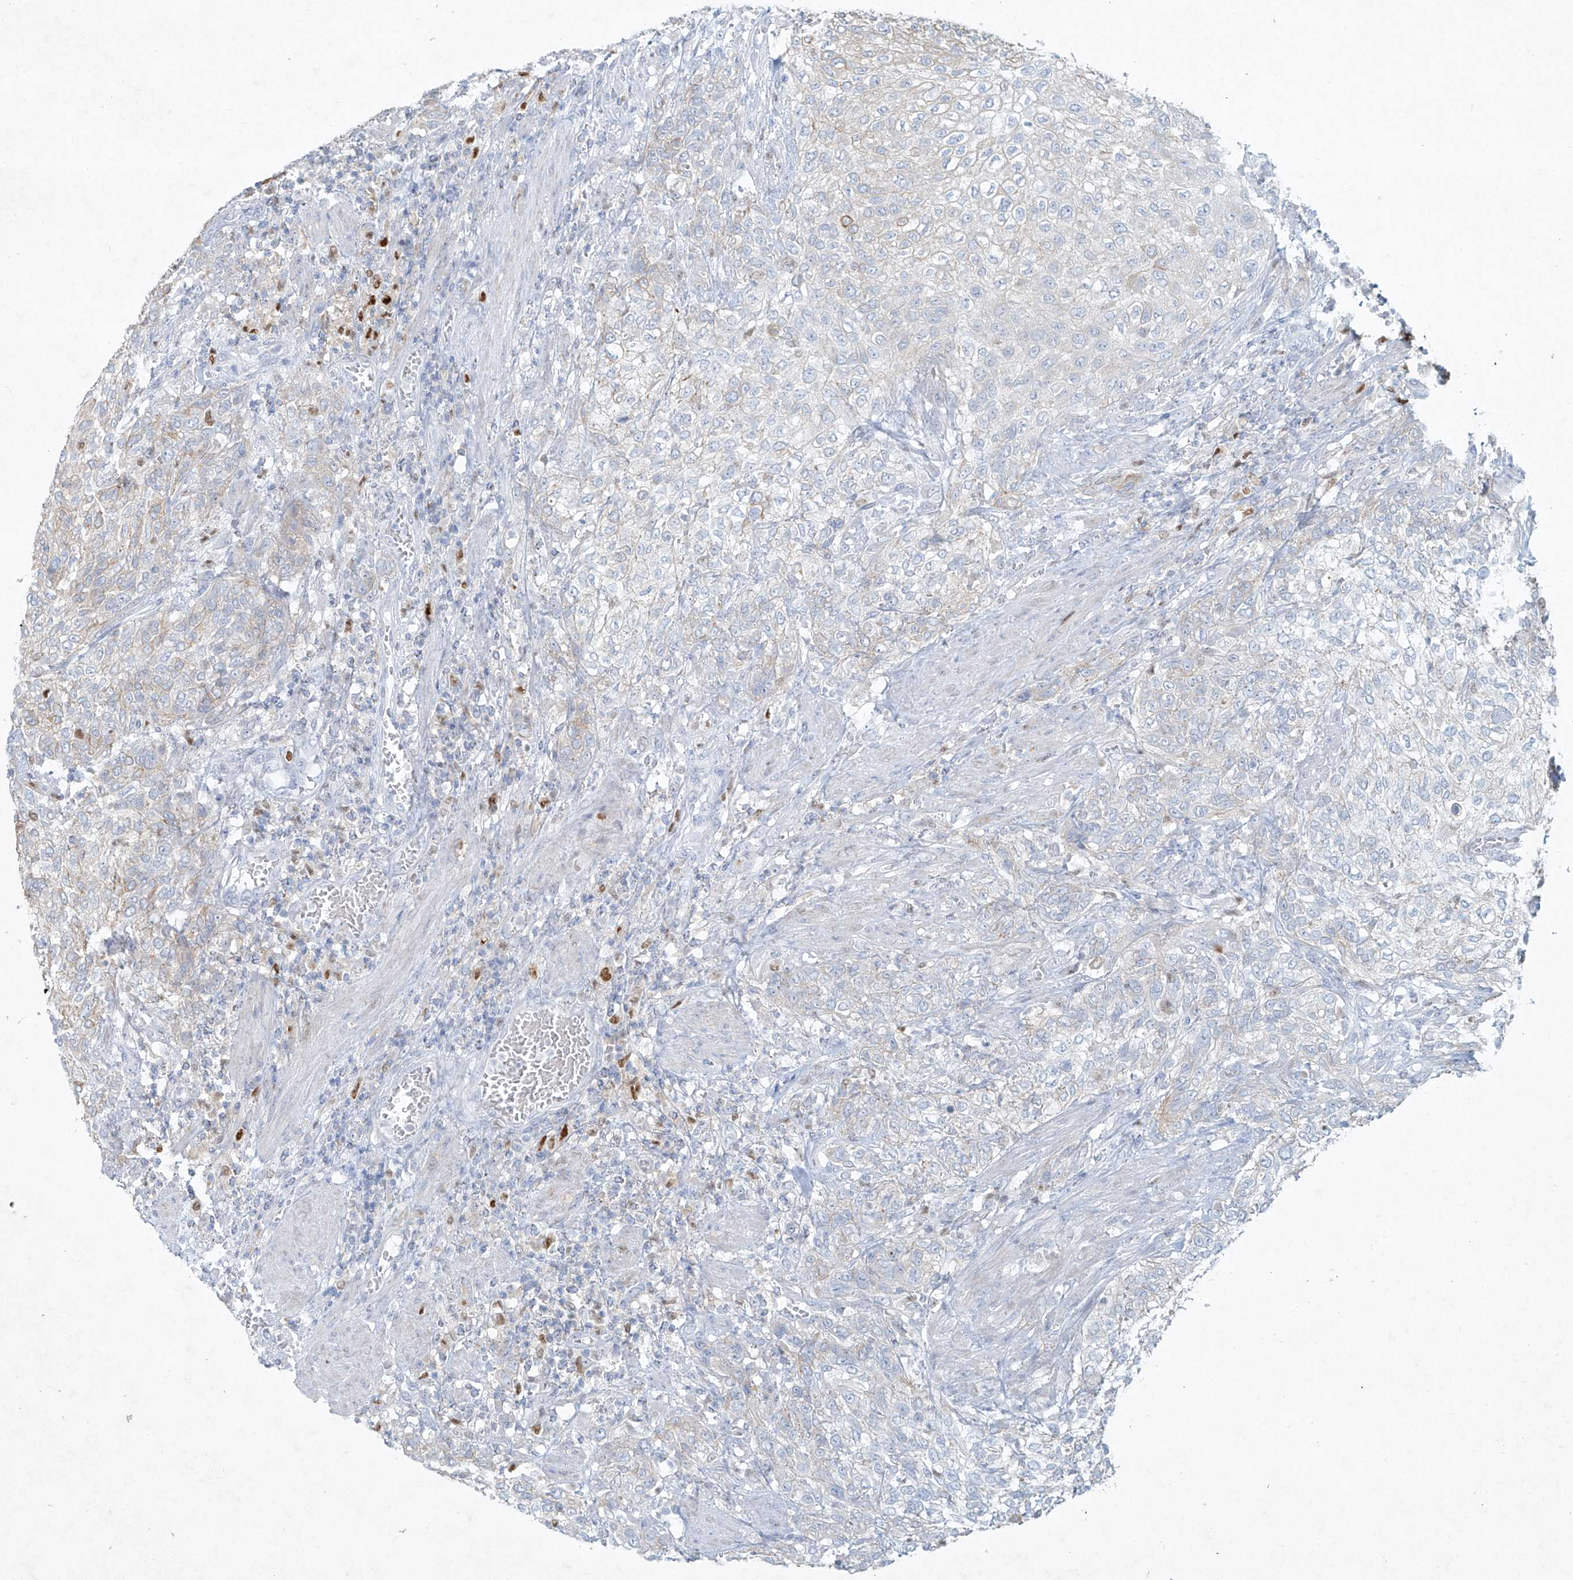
{"staining": {"intensity": "negative", "quantity": "none", "location": "none"}, "tissue": "urothelial cancer", "cell_type": "Tumor cells", "image_type": "cancer", "snomed": [{"axis": "morphology", "description": "Urothelial carcinoma, High grade"}, {"axis": "topography", "description": "Urinary bladder"}], "caption": "Urothelial cancer was stained to show a protein in brown. There is no significant expression in tumor cells.", "gene": "TUBE1", "patient": {"sex": "male", "age": 35}}